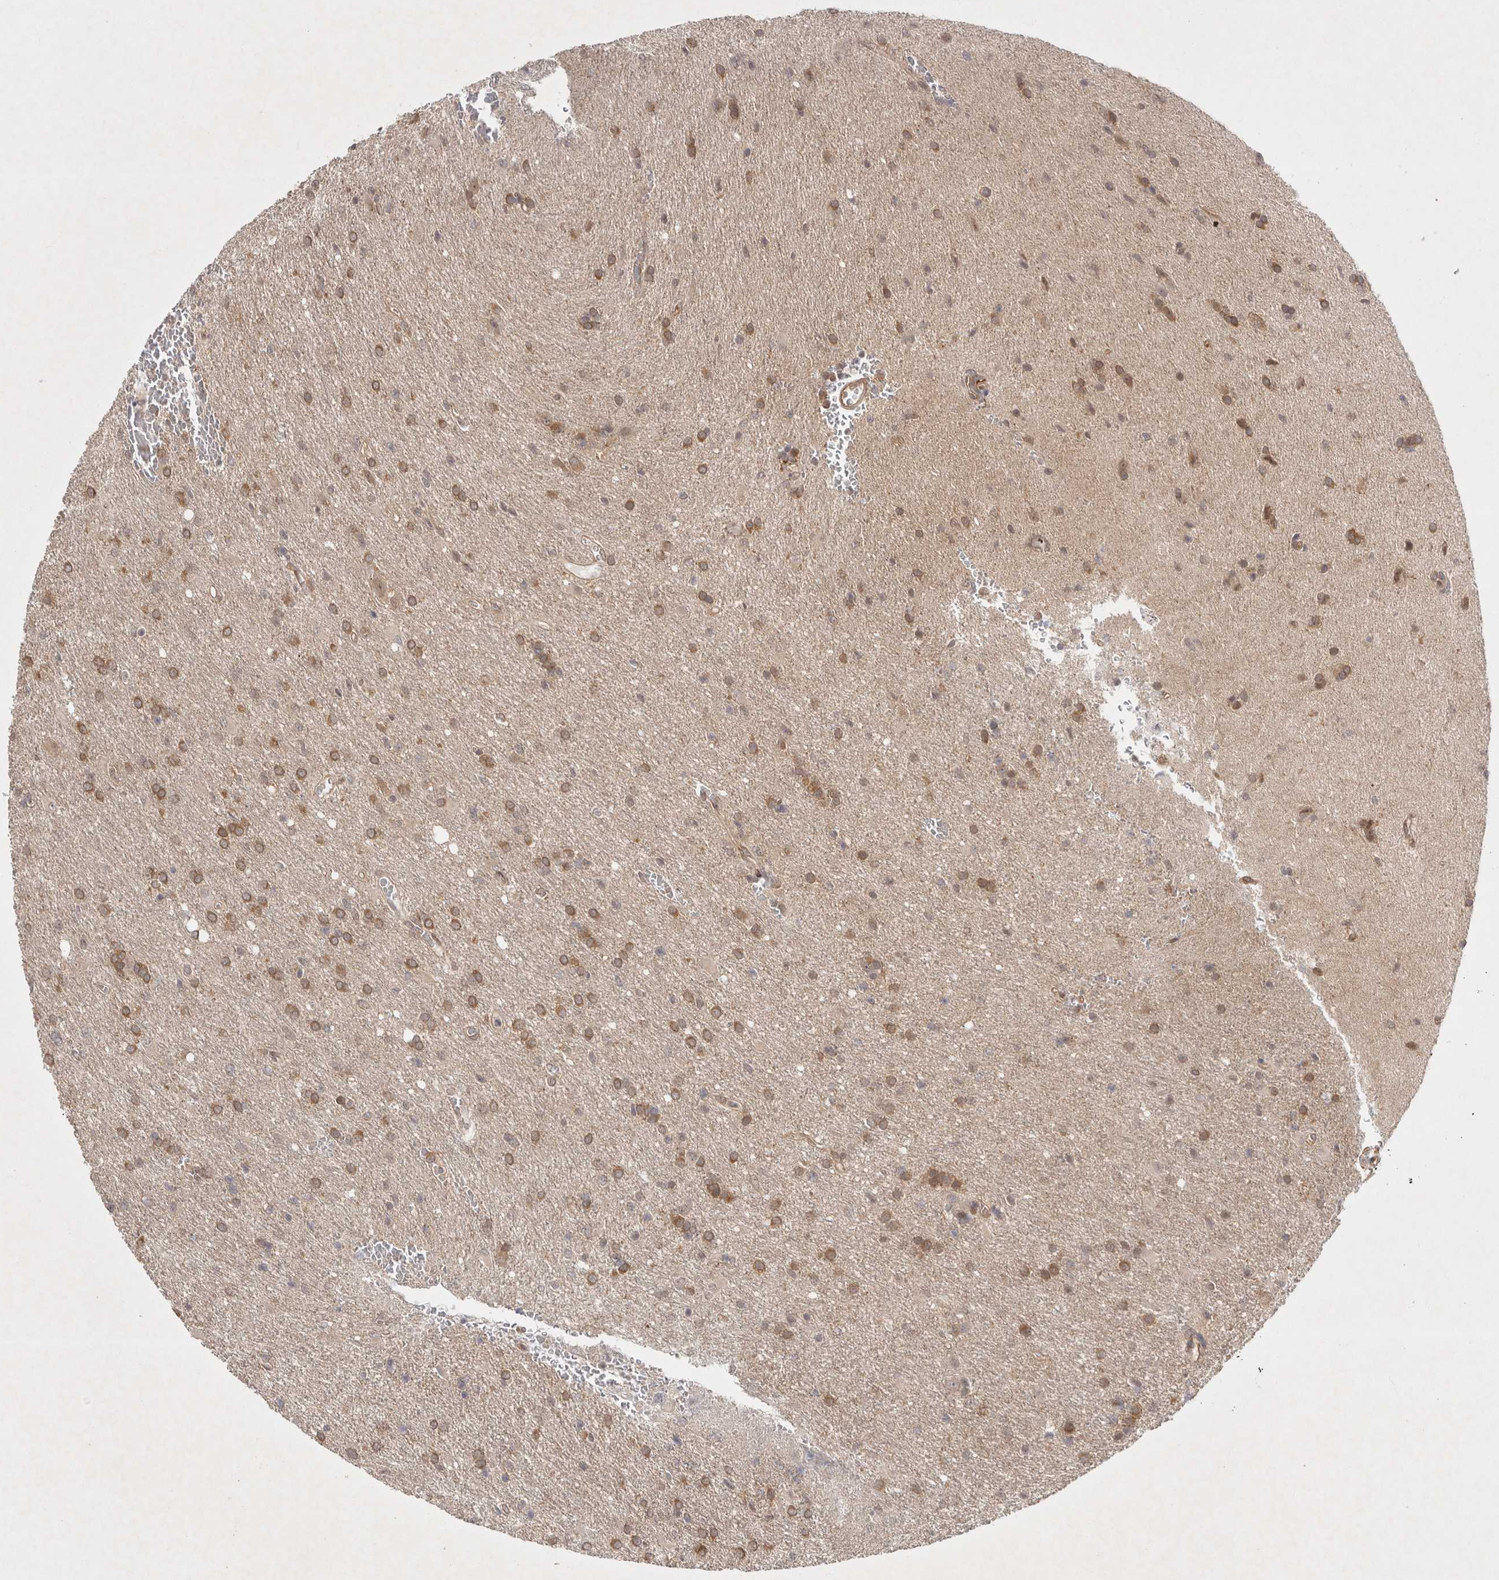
{"staining": {"intensity": "moderate", "quantity": "25%-75%", "location": "cytoplasmic/membranous"}, "tissue": "glioma", "cell_type": "Tumor cells", "image_type": "cancer", "snomed": [{"axis": "morphology", "description": "Glioma, malignant, High grade"}, {"axis": "topography", "description": "Brain"}], "caption": "Immunohistochemistry (IHC) image of human glioma stained for a protein (brown), which displays medium levels of moderate cytoplasmic/membranous staining in about 25%-75% of tumor cells.", "gene": "ZNF318", "patient": {"sex": "female", "age": 57}}